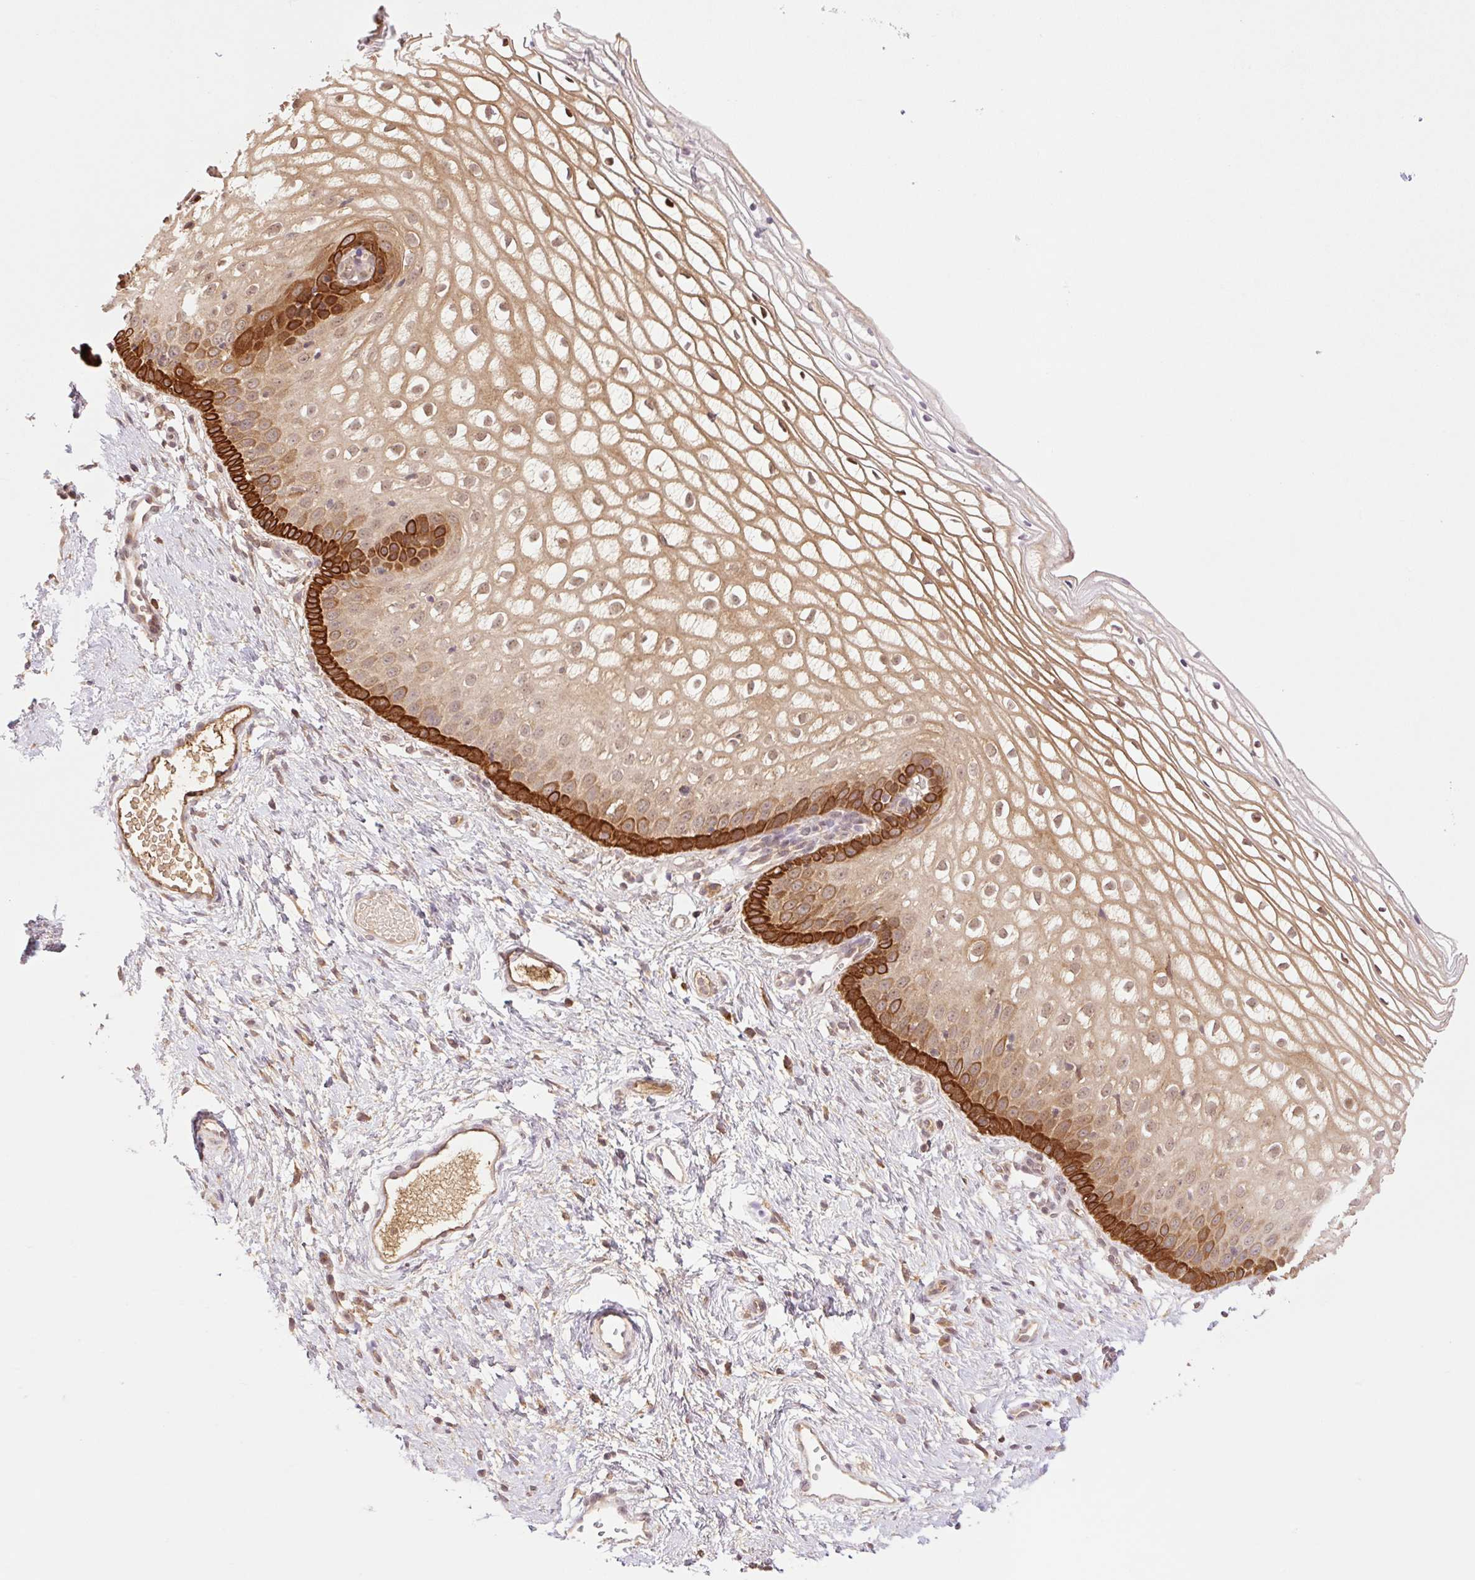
{"staining": {"intensity": "moderate", "quantity": "<25%", "location": "cytoplasmic/membranous"}, "tissue": "cervix", "cell_type": "Glandular cells", "image_type": "normal", "snomed": [{"axis": "morphology", "description": "Normal tissue, NOS"}, {"axis": "topography", "description": "Cervix"}], "caption": "Glandular cells exhibit low levels of moderate cytoplasmic/membranous positivity in about <25% of cells in benign cervix. Immunohistochemistry (ihc) stains the protein in brown and the nuclei are stained blue.", "gene": "YJU2B", "patient": {"sex": "female", "age": 36}}